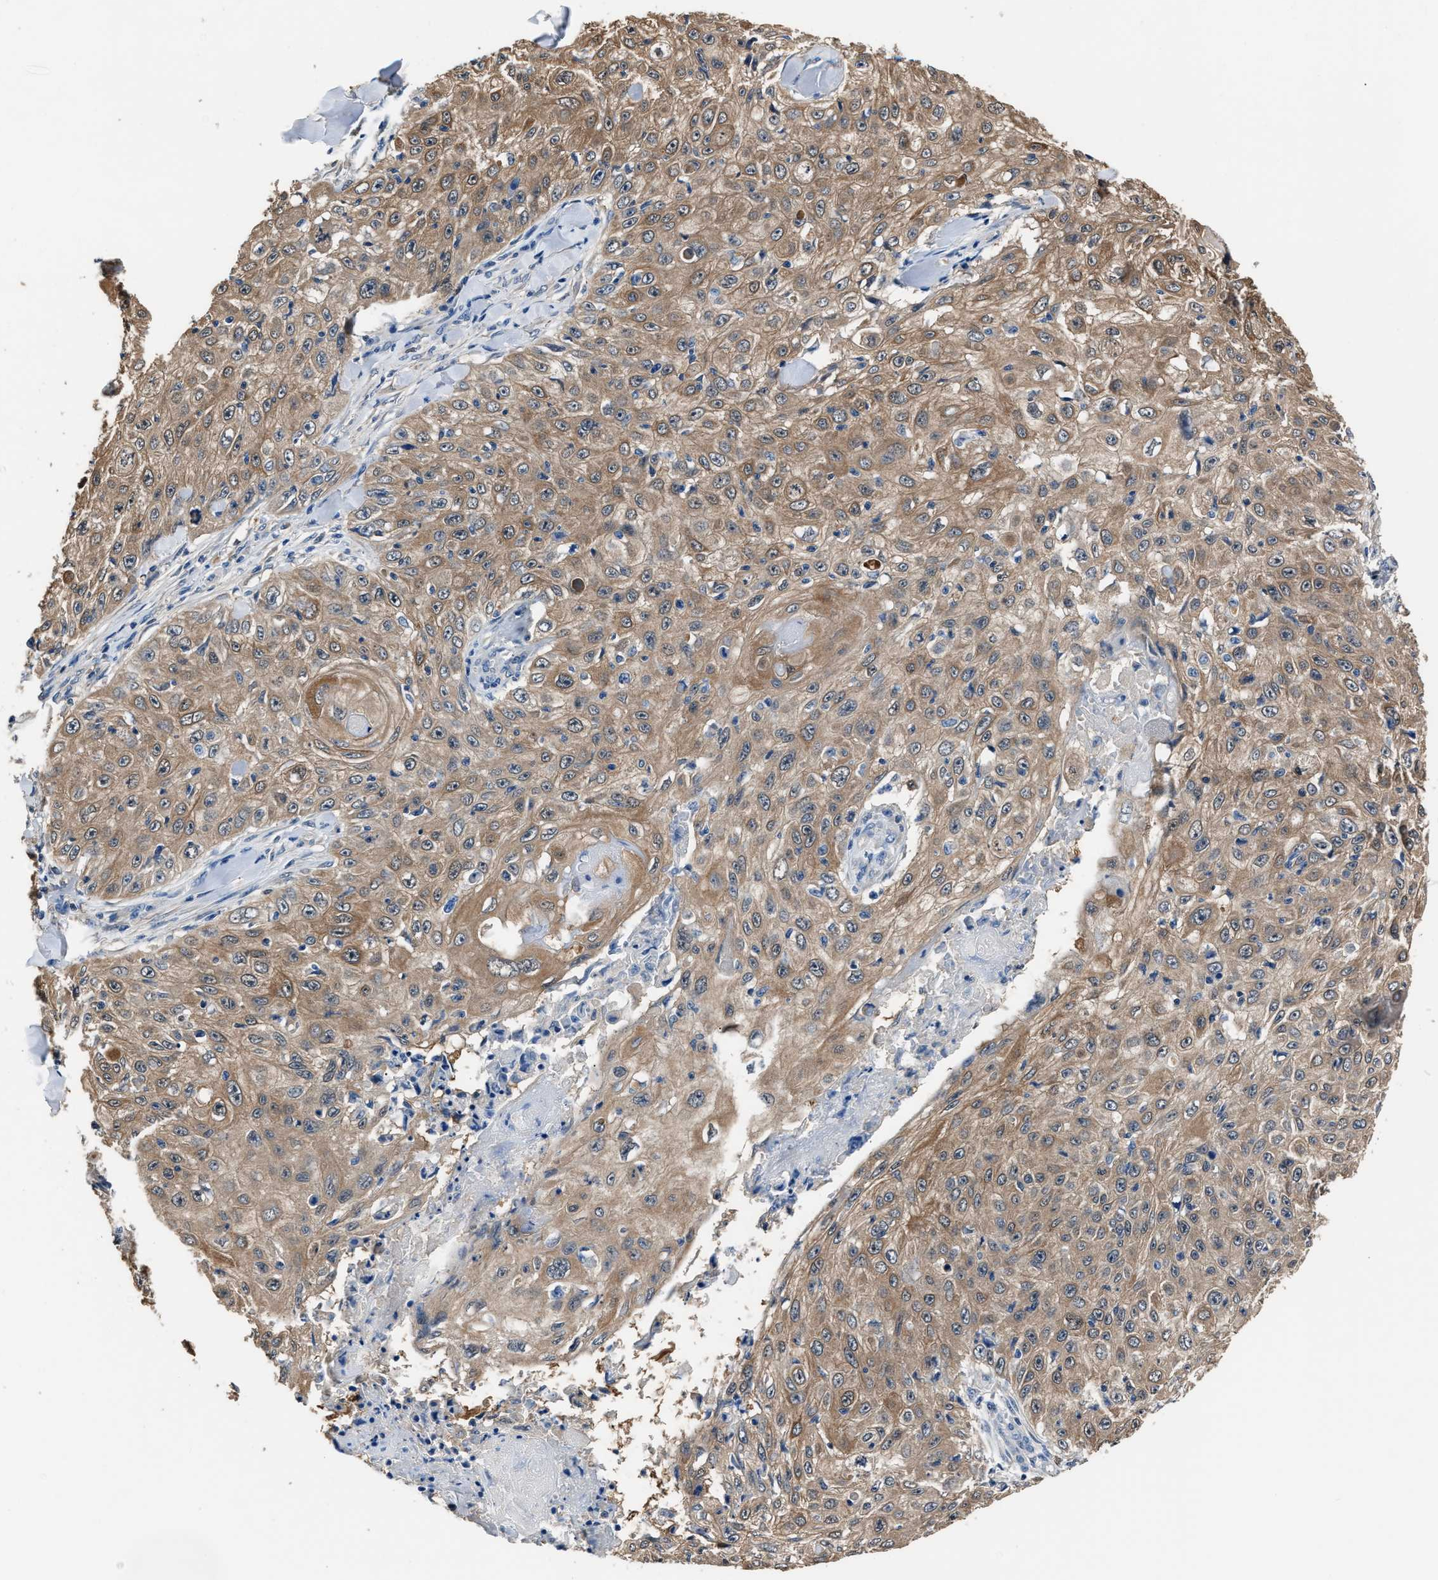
{"staining": {"intensity": "moderate", "quantity": ">75%", "location": "cytoplasmic/membranous"}, "tissue": "skin cancer", "cell_type": "Tumor cells", "image_type": "cancer", "snomed": [{"axis": "morphology", "description": "Squamous cell carcinoma, NOS"}, {"axis": "topography", "description": "Skin"}], "caption": "Immunohistochemistry (DAB (3,3'-diaminobenzidine)) staining of human skin squamous cell carcinoma shows moderate cytoplasmic/membranous protein staining in approximately >75% of tumor cells.", "gene": "GSTP1", "patient": {"sex": "male", "age": 86}}